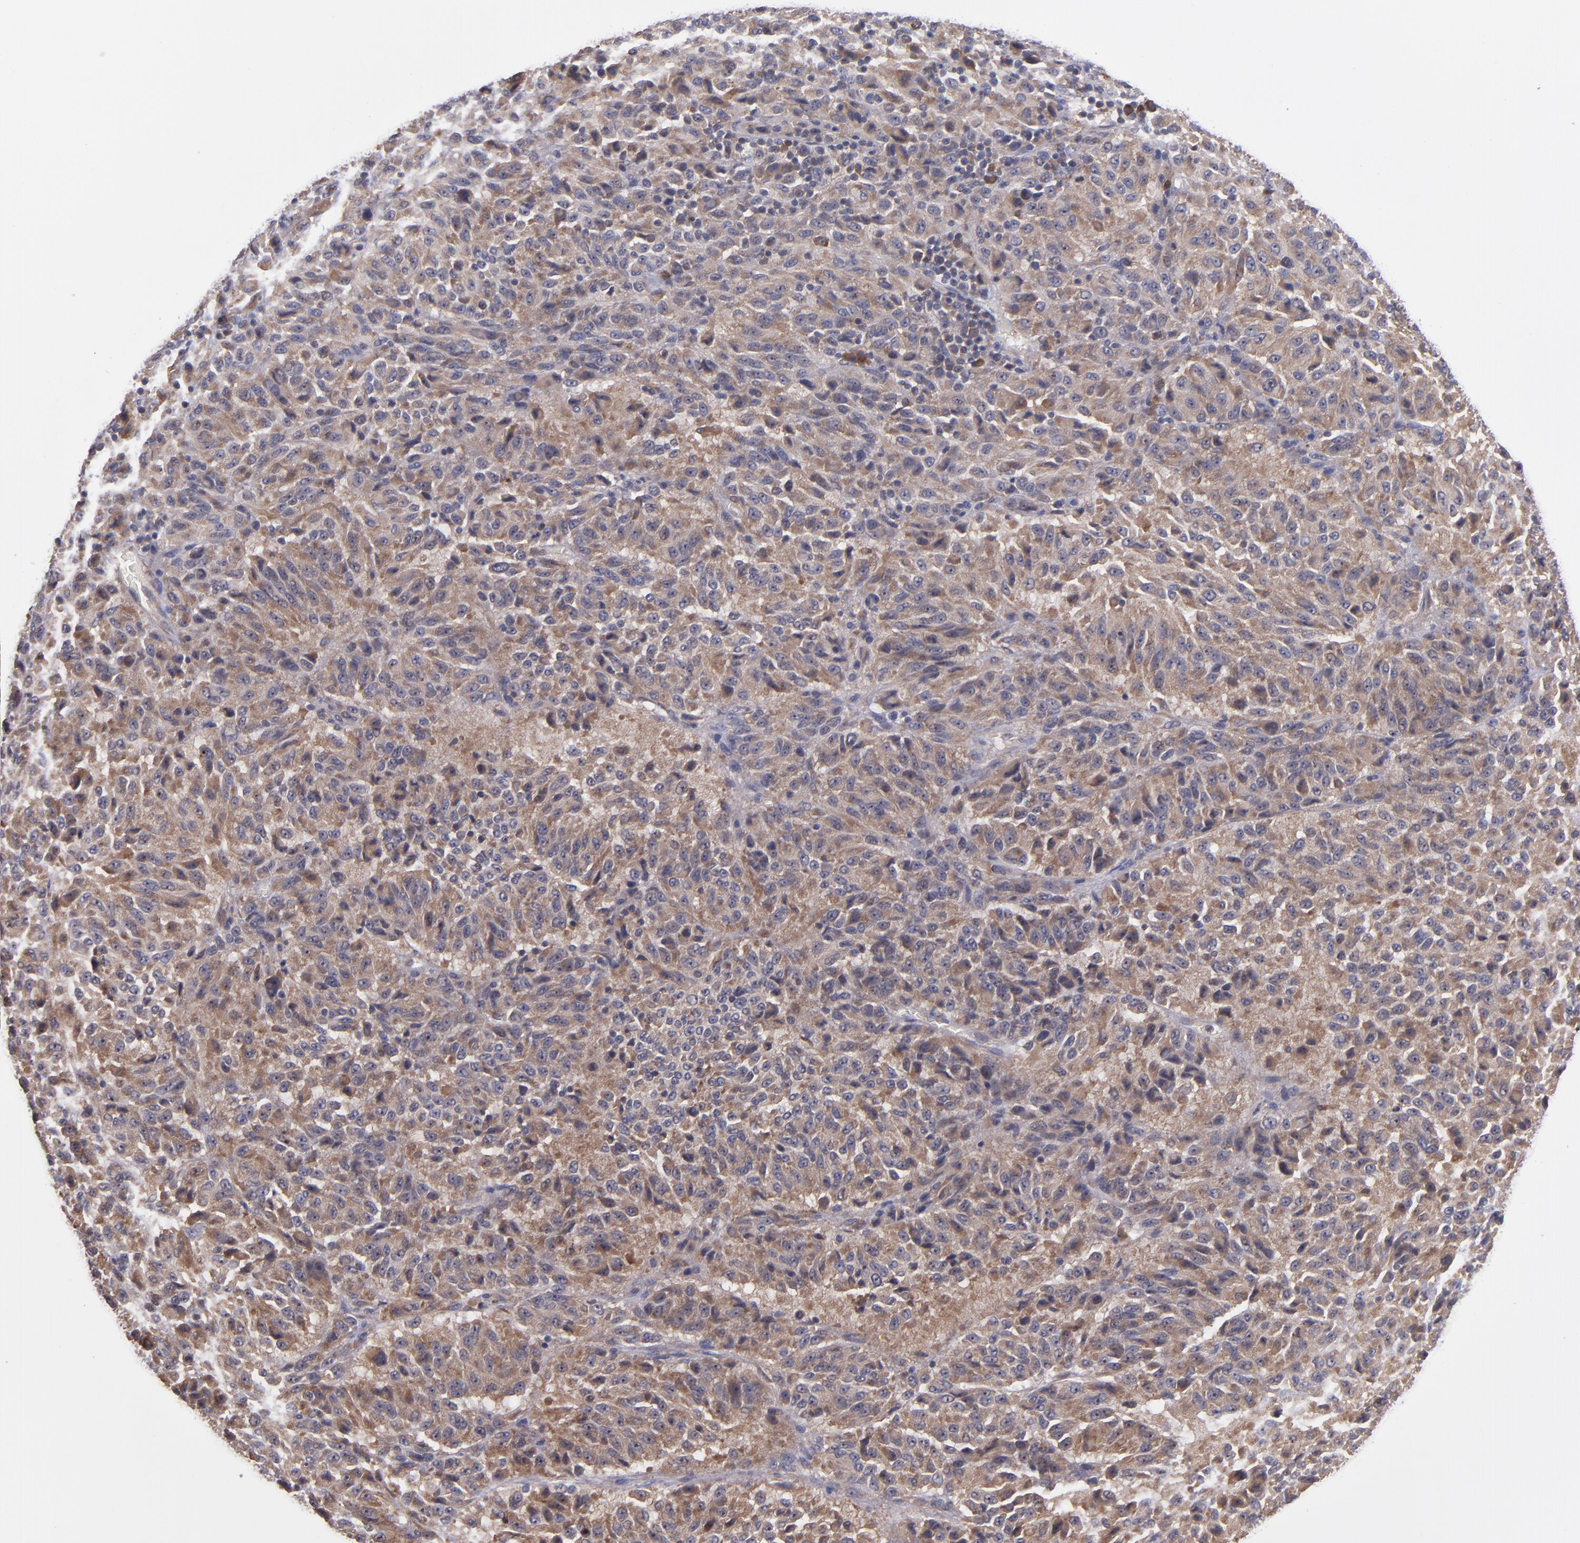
{"staining": {"intensity": "moderate", "quantity": ">75%", "location": "cytoplasmic/membranous,nuclear"}, "tissue": "melanoma", "cell_type": "Tumor cells", "image_type": "cancer", "snomed": [{"axis": "morphology", "description": "Malignant melanoma, Metastatic site"}, {"axis": "topography", "description": "Lung"}], "caption": "Tumor cells reveal moderate cytoplasmic/membranous and nuclear staining in approximately >75% of cells in malignant melanoma (metastatic site). Ihc stains the protein of interest in brown and the nuclei are stained blue.", "gene": "EIF4ENIF1", "patient": {"sex": "male", "age": 64}}